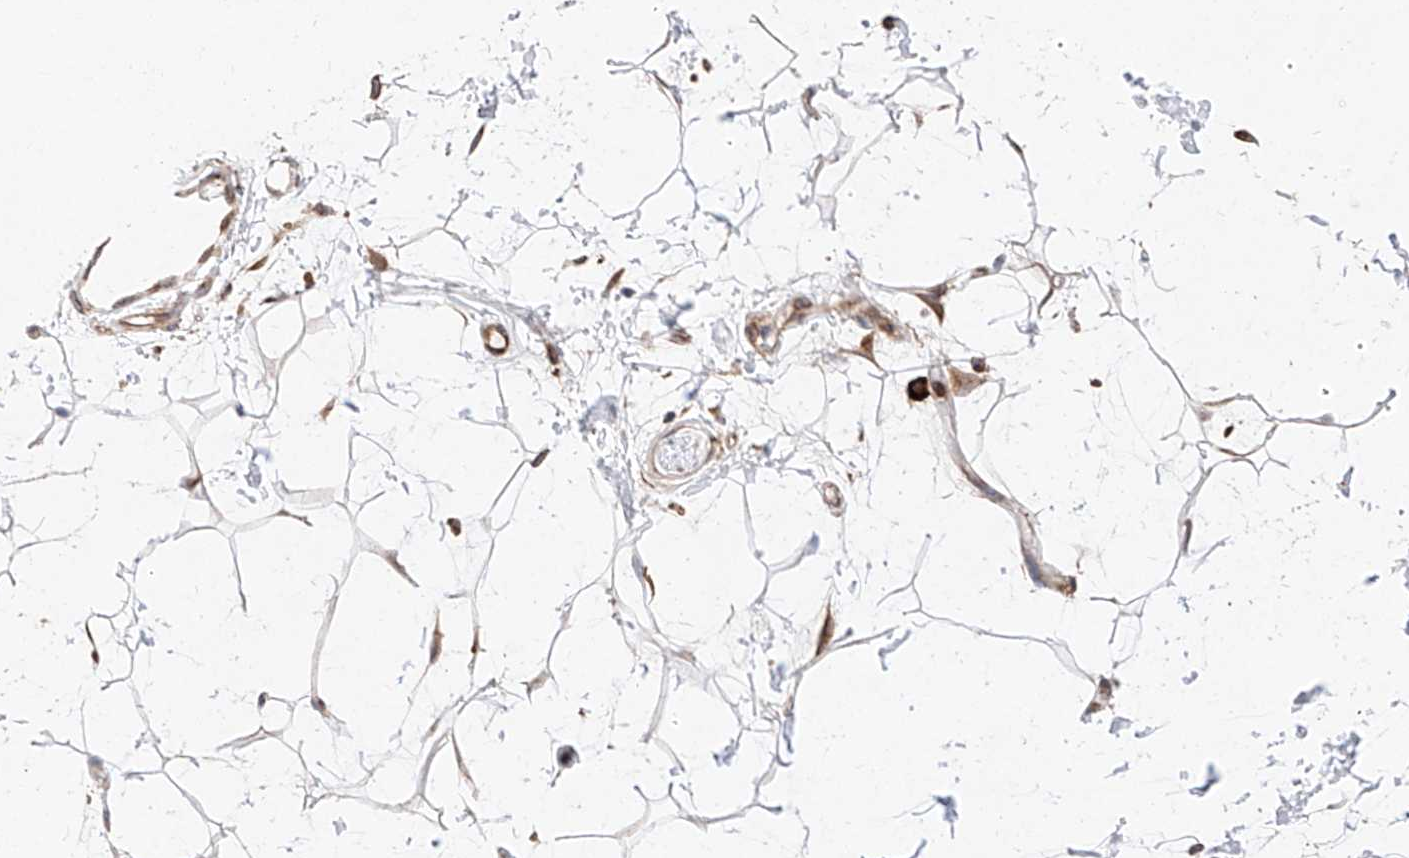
{"staining": {"intensity": "negative", "quantity": "none", "location": "none"}, "tissue": "adipose tissue", "cell_type": "Adipocytes", "image_type": "normal", "snomed": [{"axis": "morphology", "description": "Normal tissue, NOS"}, {"axis": "topography", "description": "Soft tissue"}], "caption": "The image exhibits no significant positivity in adipocytes of adipose tissue.", "gene": "ATP9B", "patient": {"sex": "male", "age": 72}}